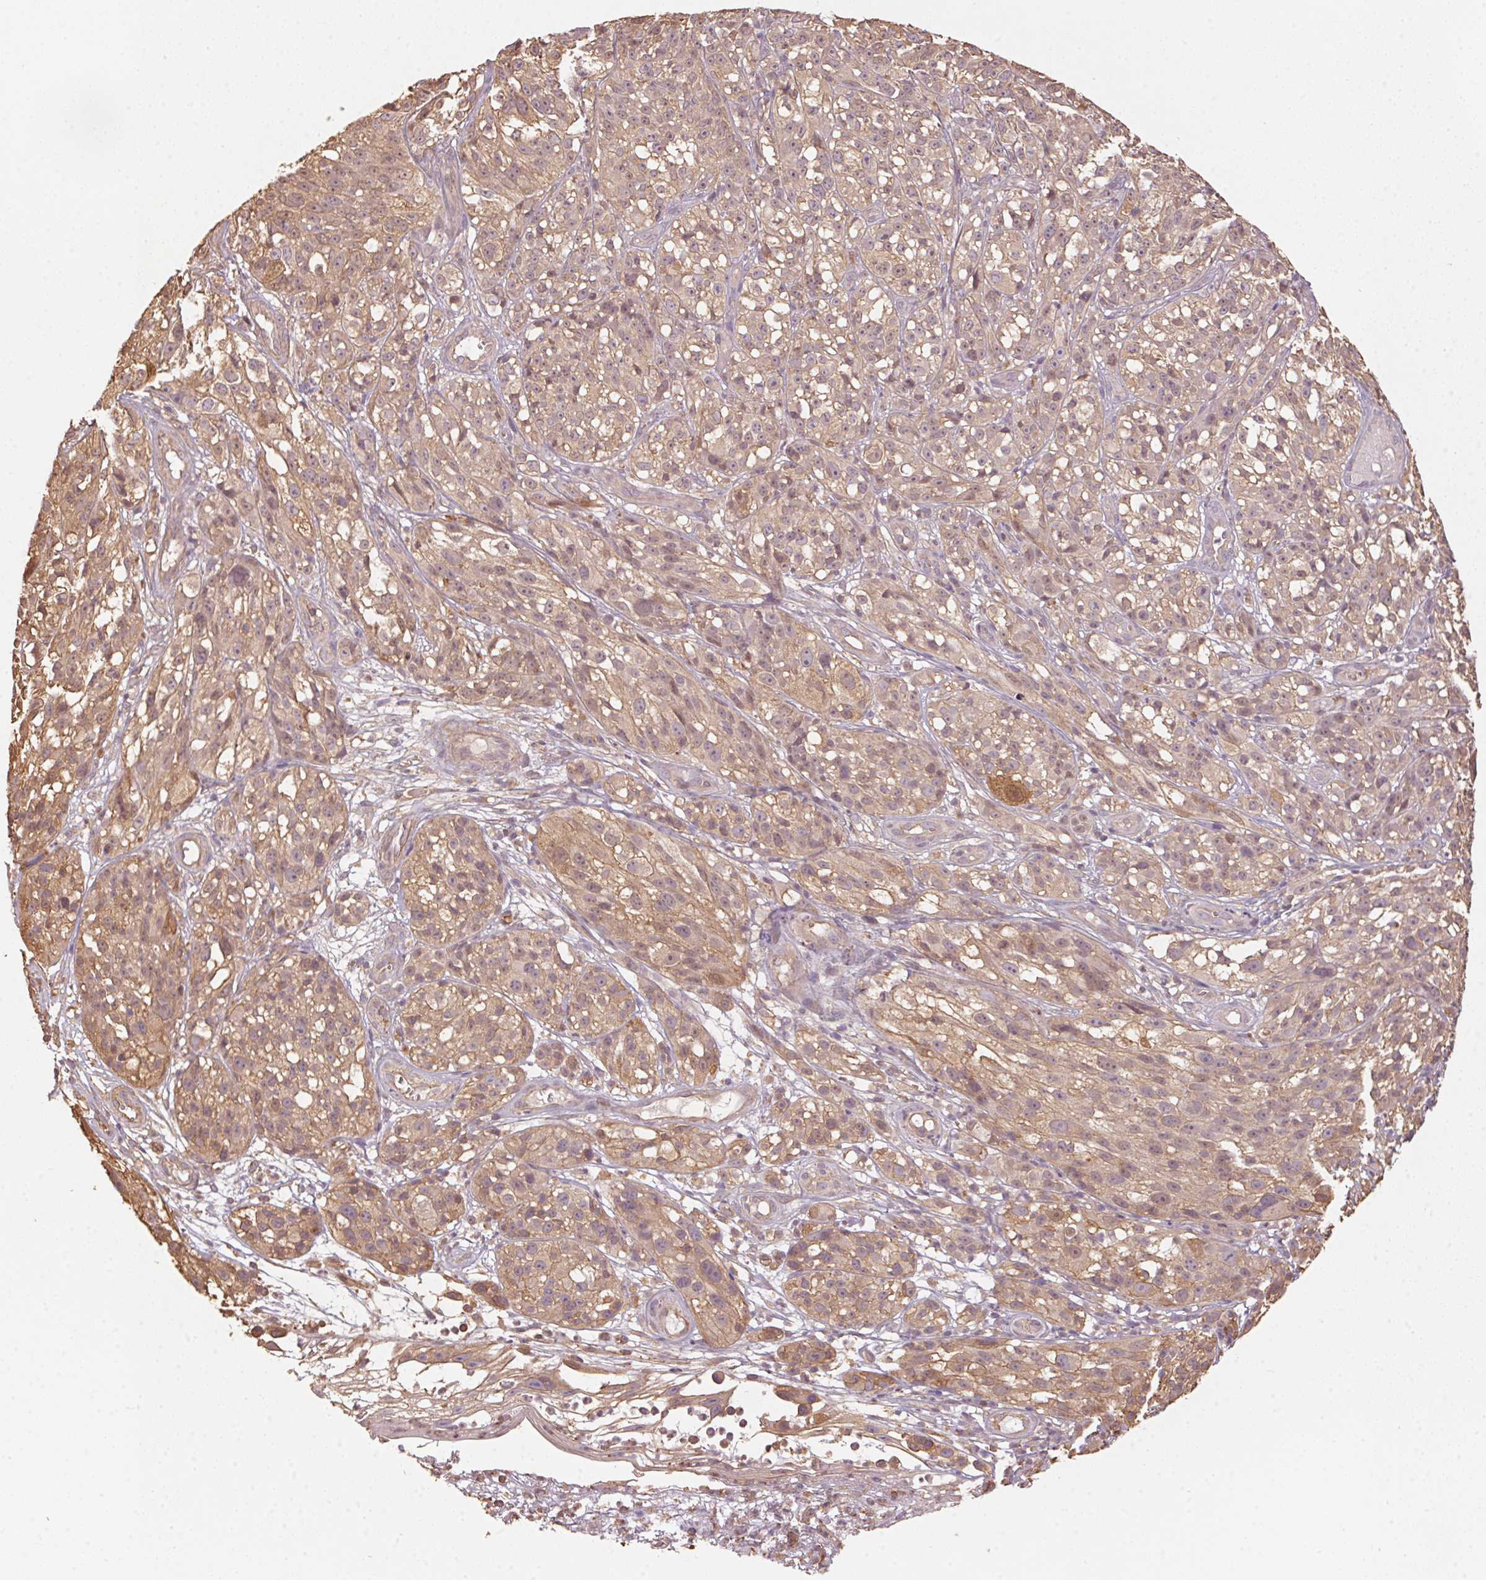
{"staining": {"intensity": "weak", "quantity": ">75%", "location": "cytoplasmic/membranous"}, "tissue": "melanoma", "cell_type": "Tumor cells", "image_type": "cancer", "snomed": [{"axis": "morphology", "description": "Malignant melanoma, NOS"}, {"axis": "topography", "description": "Skin"}], "caption": "Immunohistochemical staining of human melanoma shows low levels of weak cytoplasmic/membranous protein expression in approximately >75% of tumor cells. (DAB IHC with brightfield microscopy, high magnification).", "gene": "QDPR", "patient": {"sex": "female", "age": 85}}